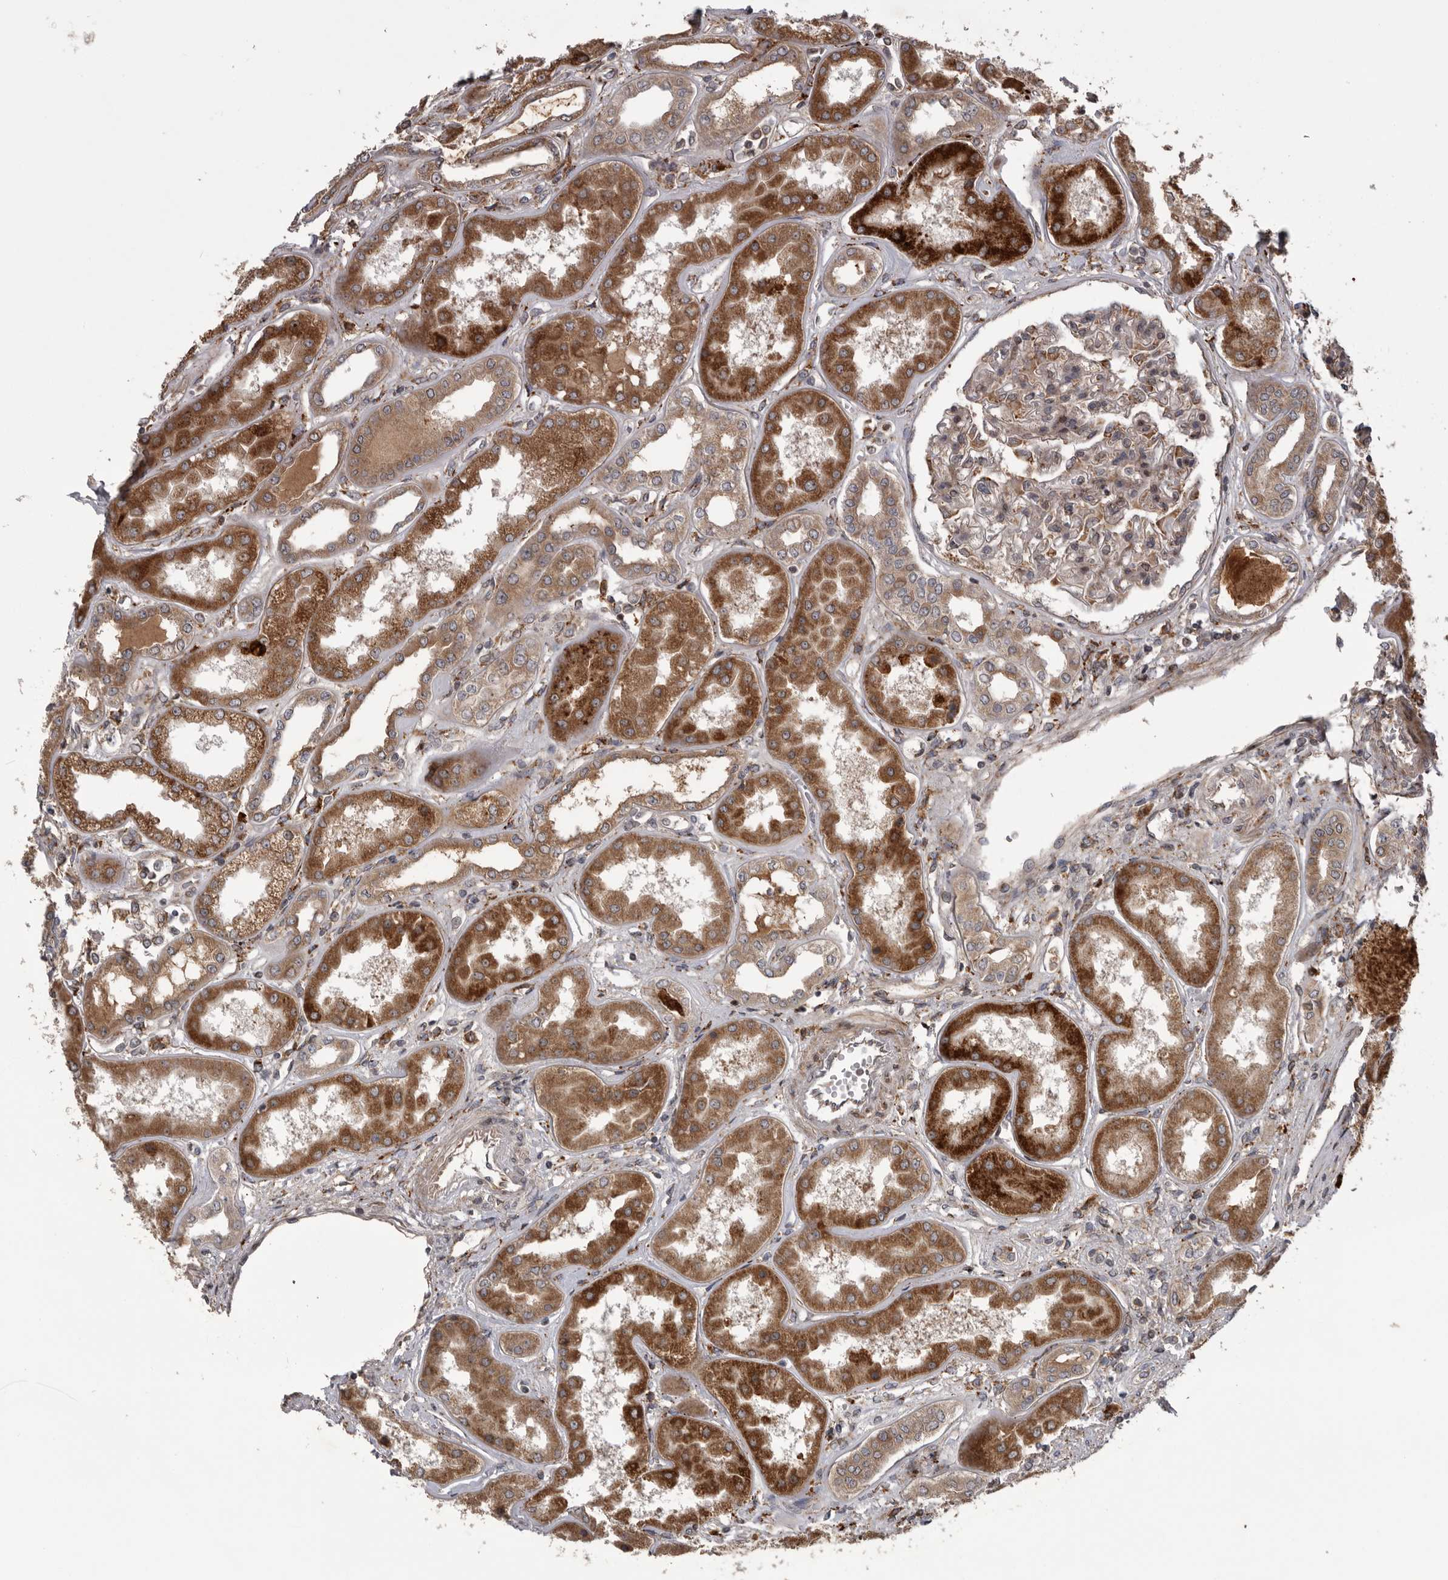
{"staining": {"intensity": "weak", "quantity": ">75%", "location": "cytoplasmic/membranous"}, "tissue": "kidney", "cell_type": "Cells in glomeruli", "image_type": "normal", "snomed": [{"axis": "morphology", "description": "Normal tissue, NOS"}, {"axis": "topography", "description": "Kidney"}], "caption": "IHC (DAB (3,3'-diaminobenzidine)) staining of normal kidney displays weak cytoplasmic/membranous protein staining in approximately >75% of cells in glomeruli. (DAB IHC with brightfield microscopy, high magnification).", "gene": "RAB3GAP2", "patient": {"sex": "female", "age": 56}}